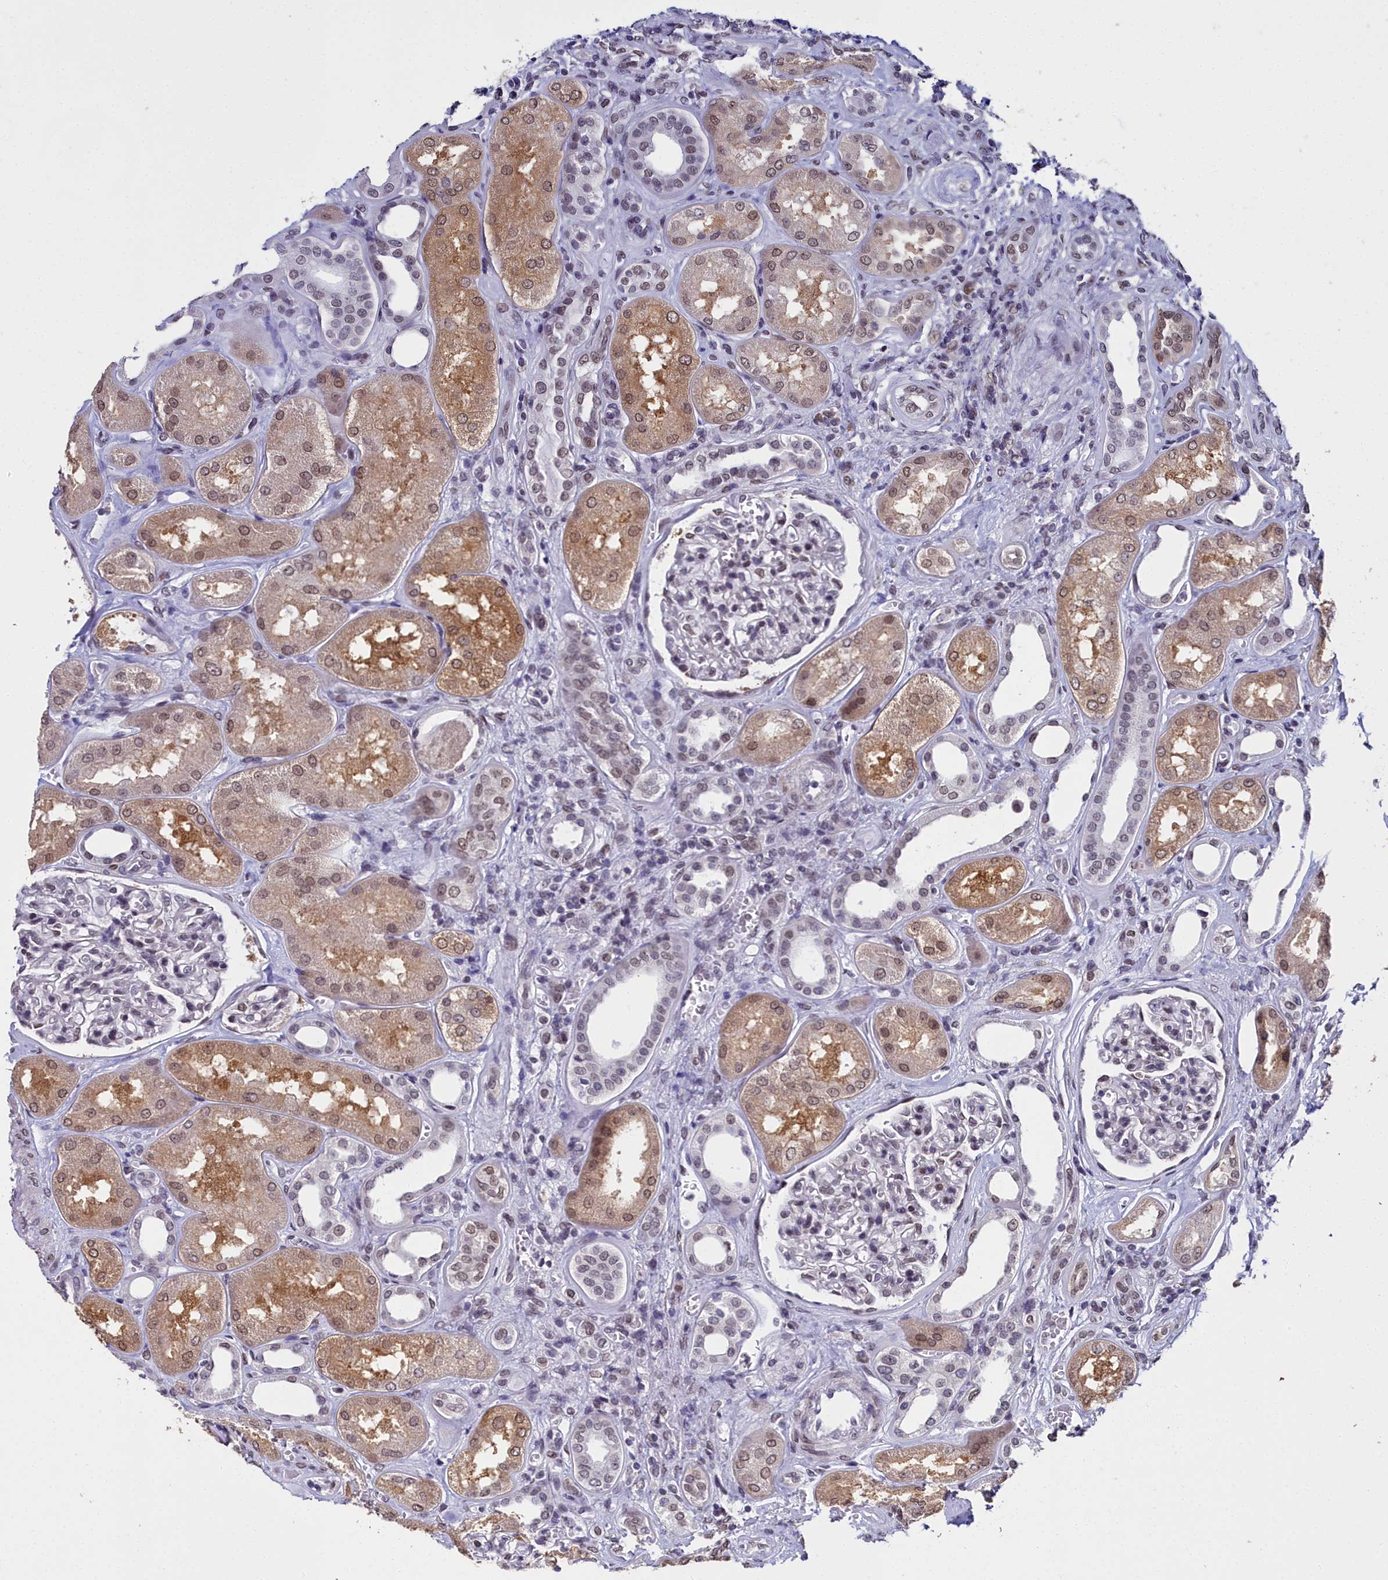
{"staining": {"intensity": "weak", "quantity": "<25%", "location": "nuclear"}, "tissue": "kidney", "cell_type": "Cells in glomeruli", "image_type": "normal", "snomed": [{"axis": "morphology", "description": "Normal tissue, NOS"}, {"axis": "morphology", "description": "Adenocarcinoma, NOS"}, {"axis": "topography", "description": "Kidney"}], "caption": "The histopathology image shows no staining of cells in glomeruli in unremarkable kidney.", "gene": "CCDC97", "patient": {"sex": "female", "age": 68}}